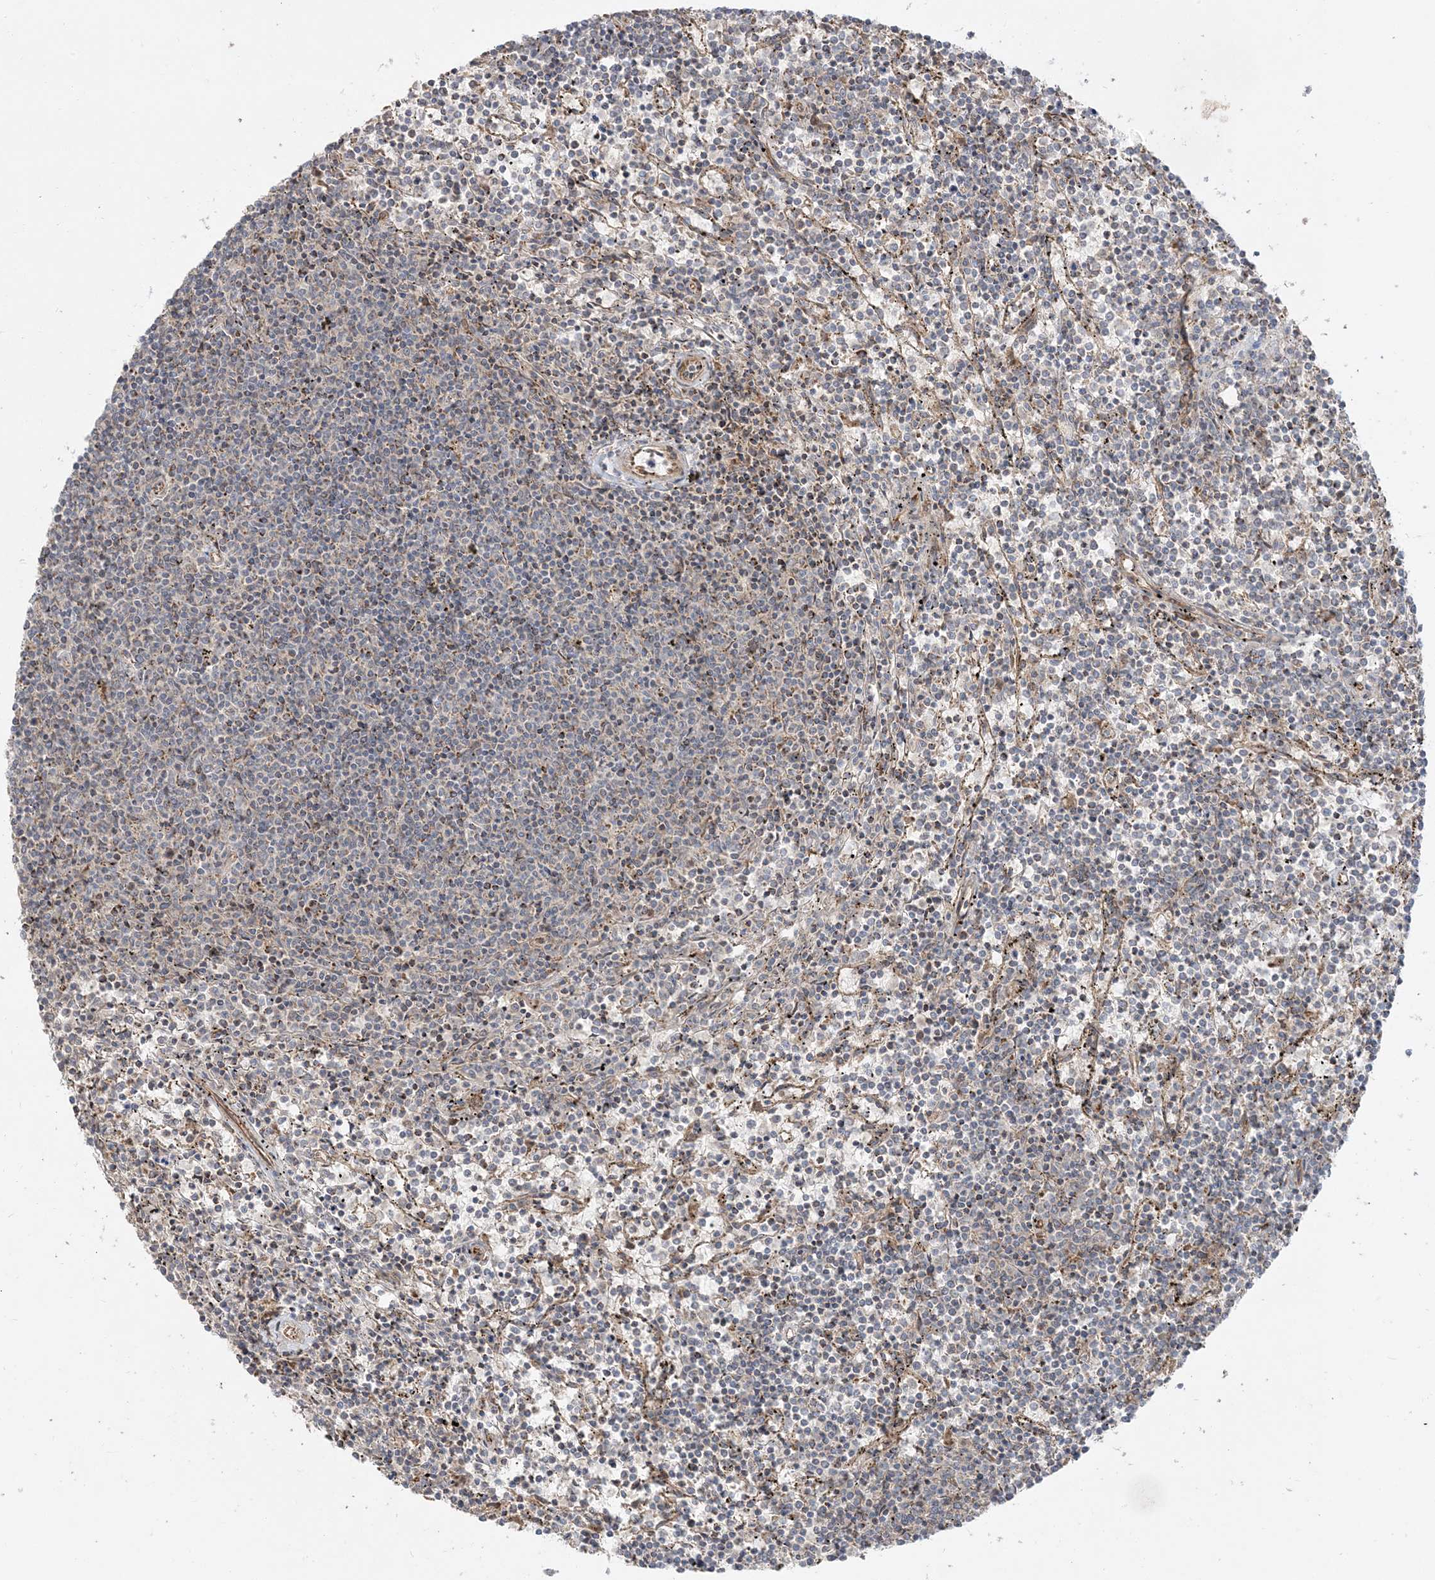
{"staining": {"intensity": "negative", "quantity": "none", "location": "none"}, "tissue": "lymphoma", "cell_type": "Tumor cells", "image_type": "cancer", "snomed": [{"axis": "morphology", "description": "Malignant lymphoma, non-Hodgkin's type, Low grade"}, {"axis": "topography", "description": "Spleen"}], "caption": "High magnification brightfield microscopy of lymphoma stained with DAB (3,3'-diaminobenzidine) (brown) and counterstained with hematoxylin (blue): tumor cells show no significant positivity. (IHC, brightfield microscopy, high magnification).", "gene": "AARS2", "patient": {"sex": "female", "age": 50}}